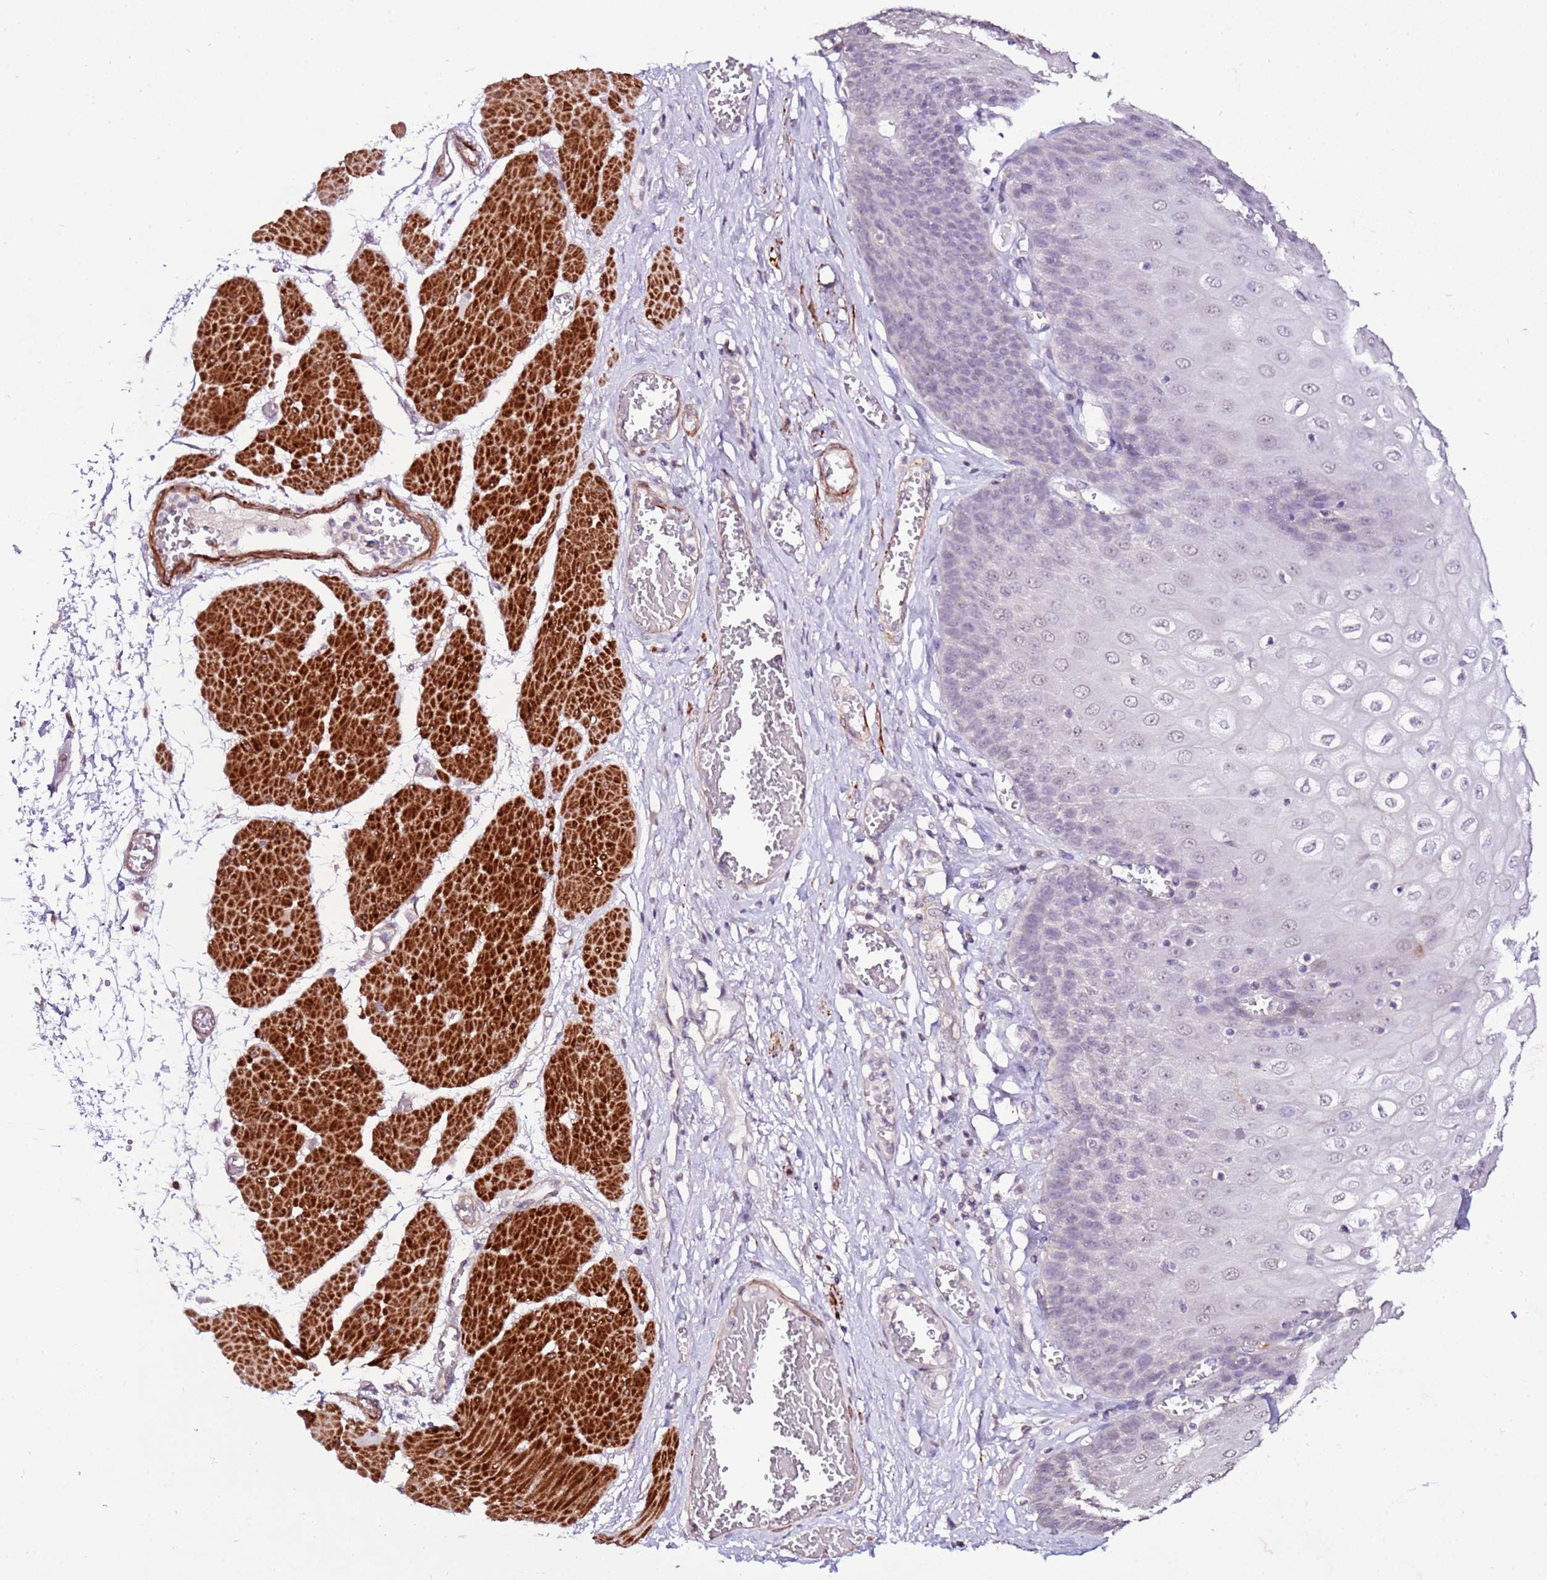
{"staining": {"intensity": "negative", "quantity": "none", "location": "none"}, "tissue": "esophagus", "cell_type": "Squamous epithelial cells", "image_type": "normal", "snomed": [{"axis": "morphology", "description": "Normal tissue, NOS"}, {"axis": "topography", "description": "Esophagus"}], "caption": "A high-resolution micrograph shows IHC staining of normal esophagus, which shows no significant expression in squamous epithelial cells.", "gene": "ART5", "patient": {"sex": "male", "age": 60}}